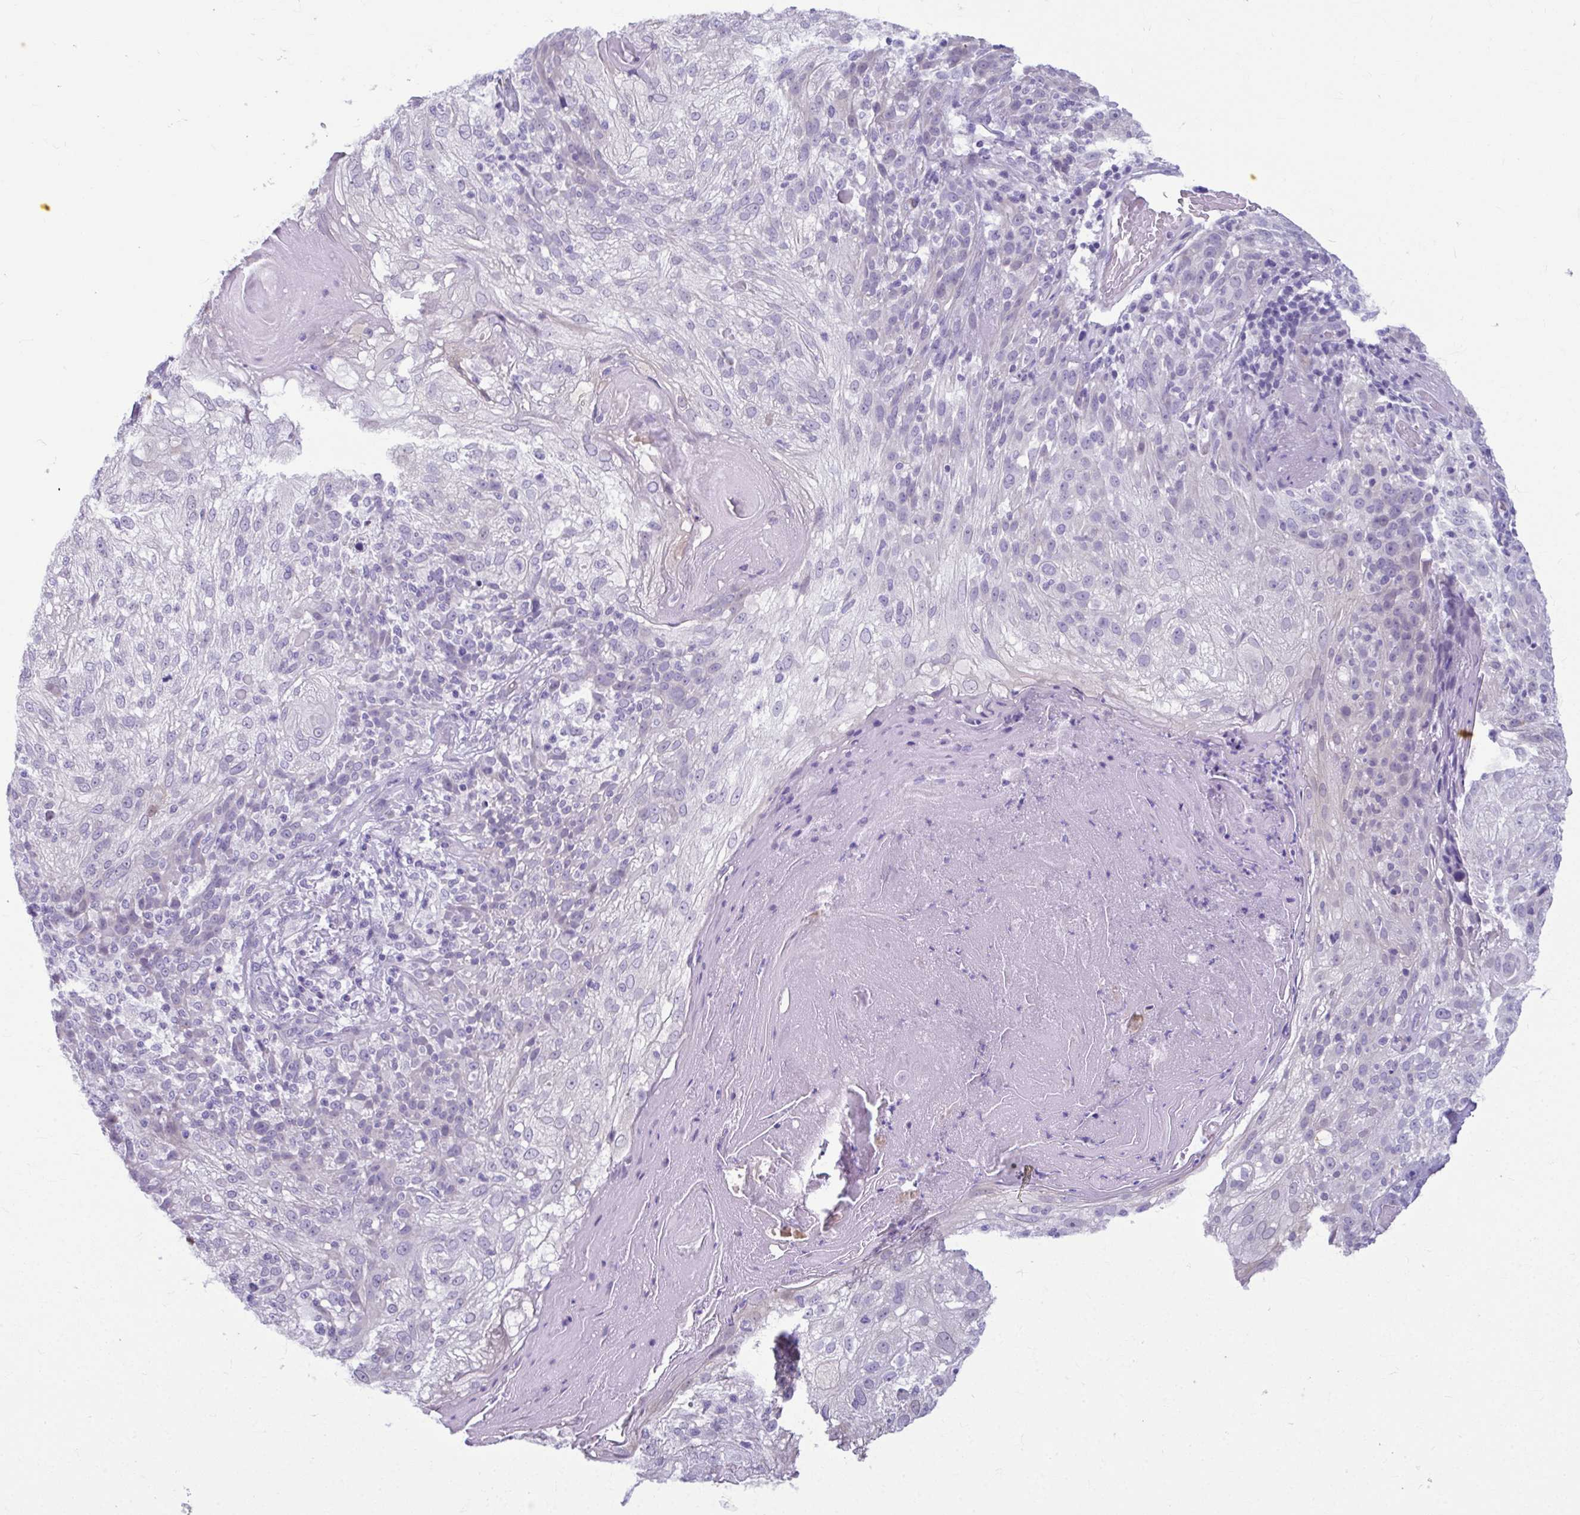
{"staining": {"intensity": "negative", "quantity": "none", "location": "none"}, "tissue": "skin cancer", "cell_type": "Tumor cells", "image_type": "cancer", "snomed": [{"axis": "morphology", "description": "Normal tissue, NOS"}, {"axis": "morphology", "description": "Squamous cell carcinoma, NOS"}, {"axis": "topography", "description": "Skin"}], "caption": "Immunohistochemistry (IHC) micrograph of neoplastic tissue: skin cancer stained with DAB (3,3'-diaminobenzidine) exhibits no significant protein expression in tumor cells. (Immunohistochemistry (IHC), brightfield microscopy, high magnification).", "gene": "SERPINI1", "patient": {"sex": "female", "age": 83}}